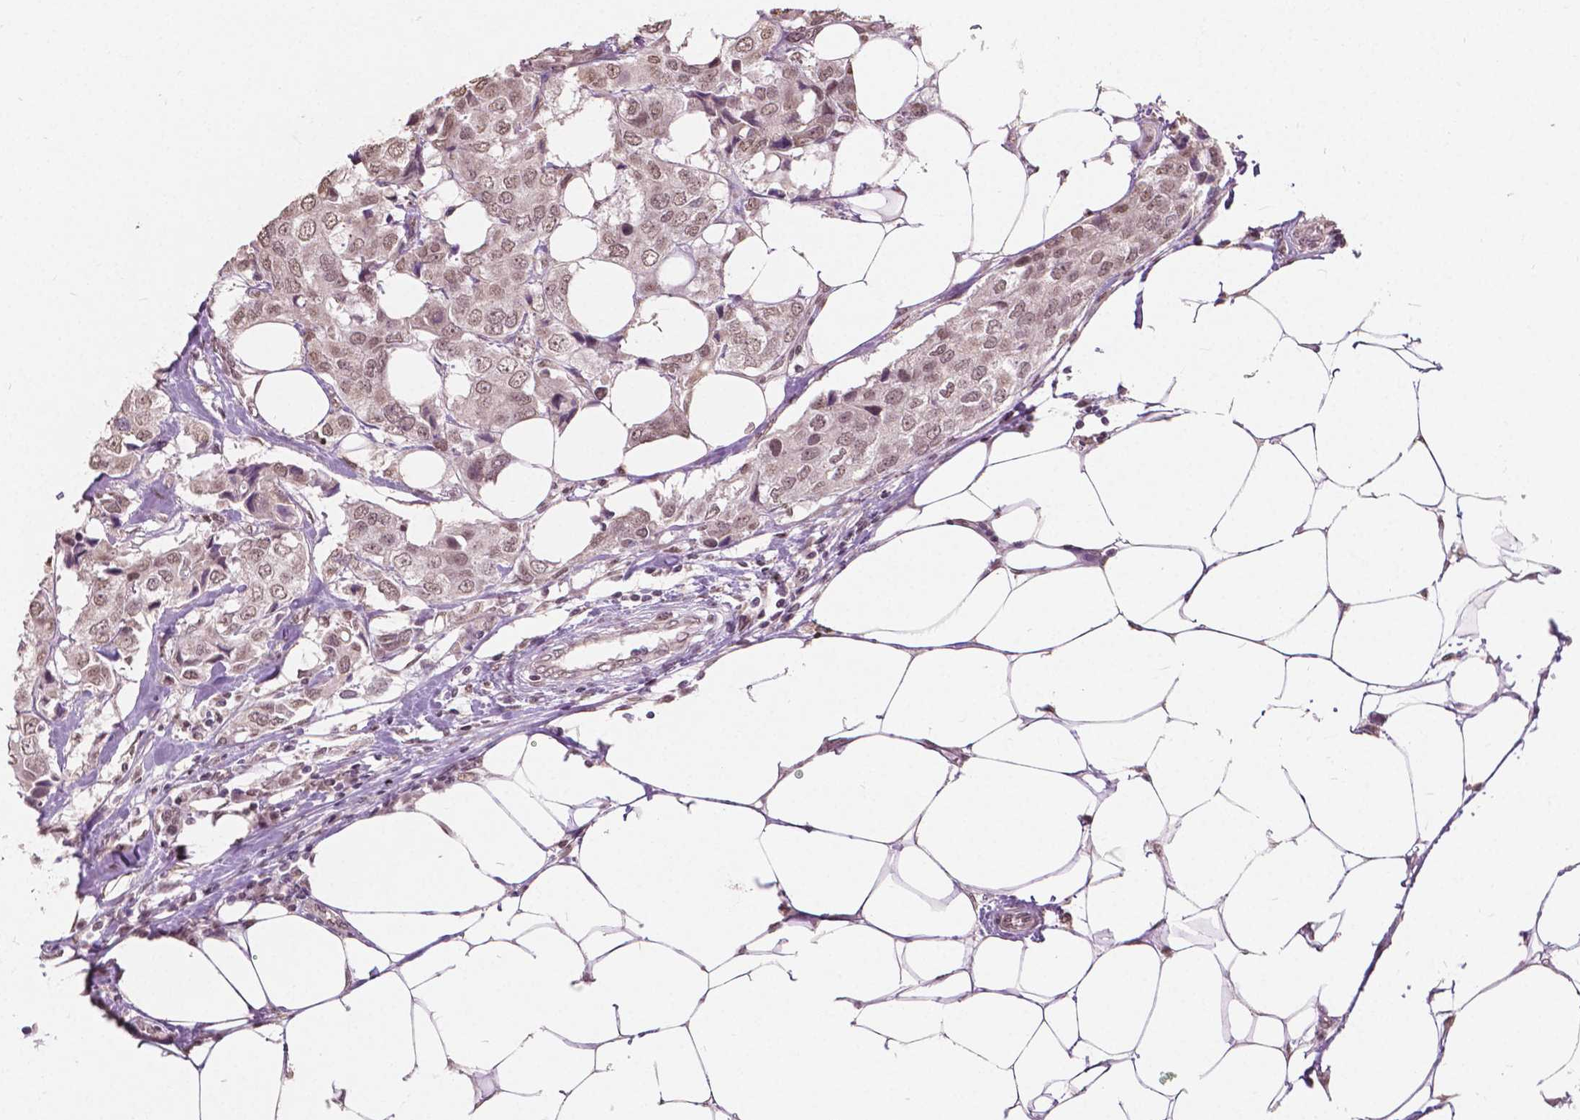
{"staining": {"intensity": "moderate", "quantity": ">75%", "location": "nuclear"}, "tissue": "breast cancer", "cell_type": "Tumor cells", "image_type": "cancer", "snomed": [{"axis": "morphology", "description": "Duct carcinoma"}, {"axis": "topography", "description": "Breast"}], "caption": "Protein expression analysis of human infiltrating ductal carcinoma (breast) reveals moderate nuclear positivity in approximately >75% of tumor cells.", "gene": "HOXA10", "patient": {"sex": "female", "age": 80}}